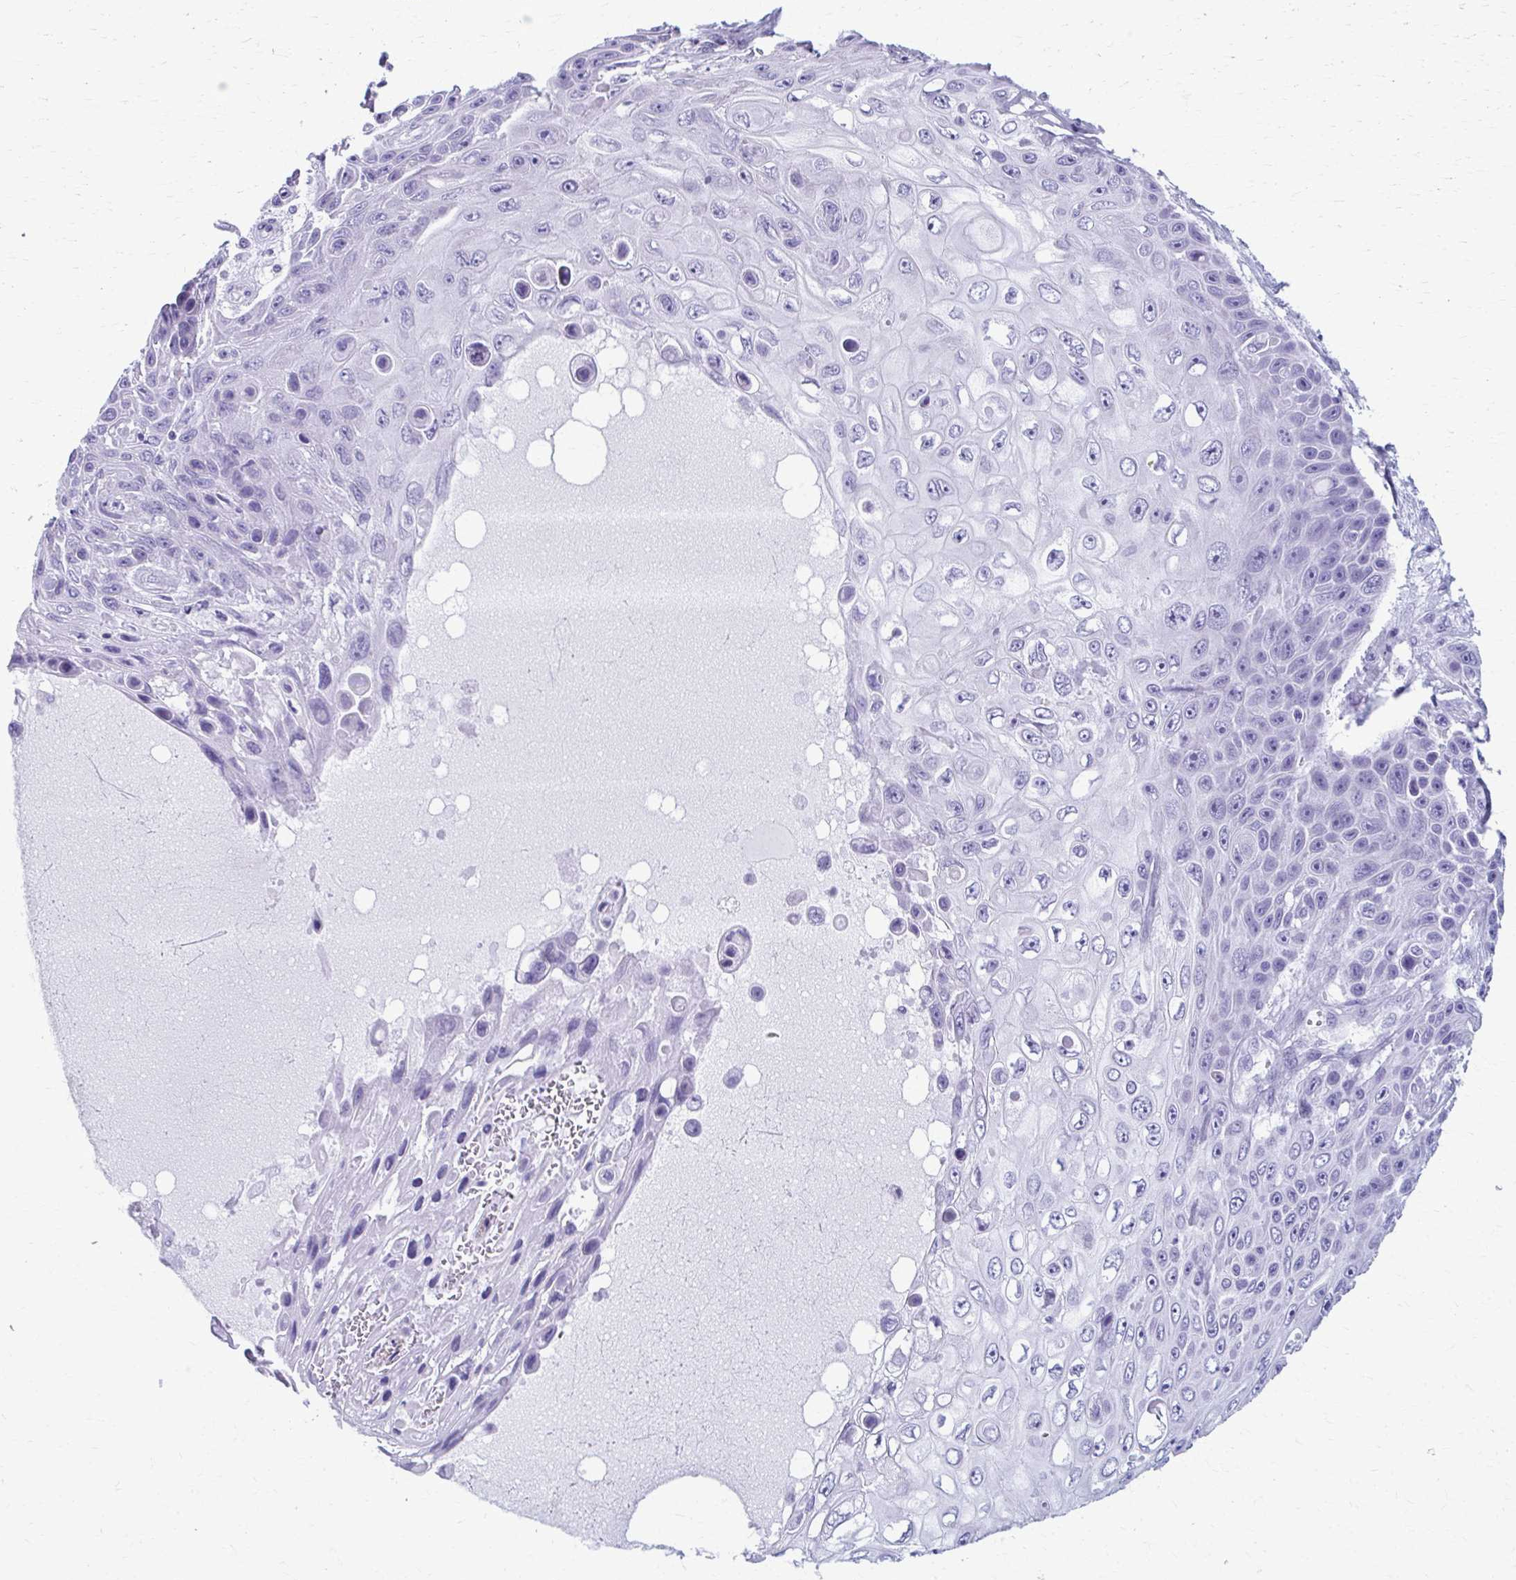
{"staining": {"intensity": "negative", "quantity": "none", "location": "none"}, "tissue": "skin cancer", "cell_type": "Tumor cells", "image_type": "cancer", "snomed": [{"axis": "morphology", "description": "Squamous cell carcinoma, NOS"}, {"axis": "topography", "description": "Skin"}], "caption": "Immunohistochemistry micrograph of neoplastic tissue: human skin squamous cell carcinoma stained with DAB (3,3'-diaminobenzidine) displays no significant protein positivity in tumor cells.", "gene": "MPLKIP", "patient": {"sex": "male", "age": 82}}